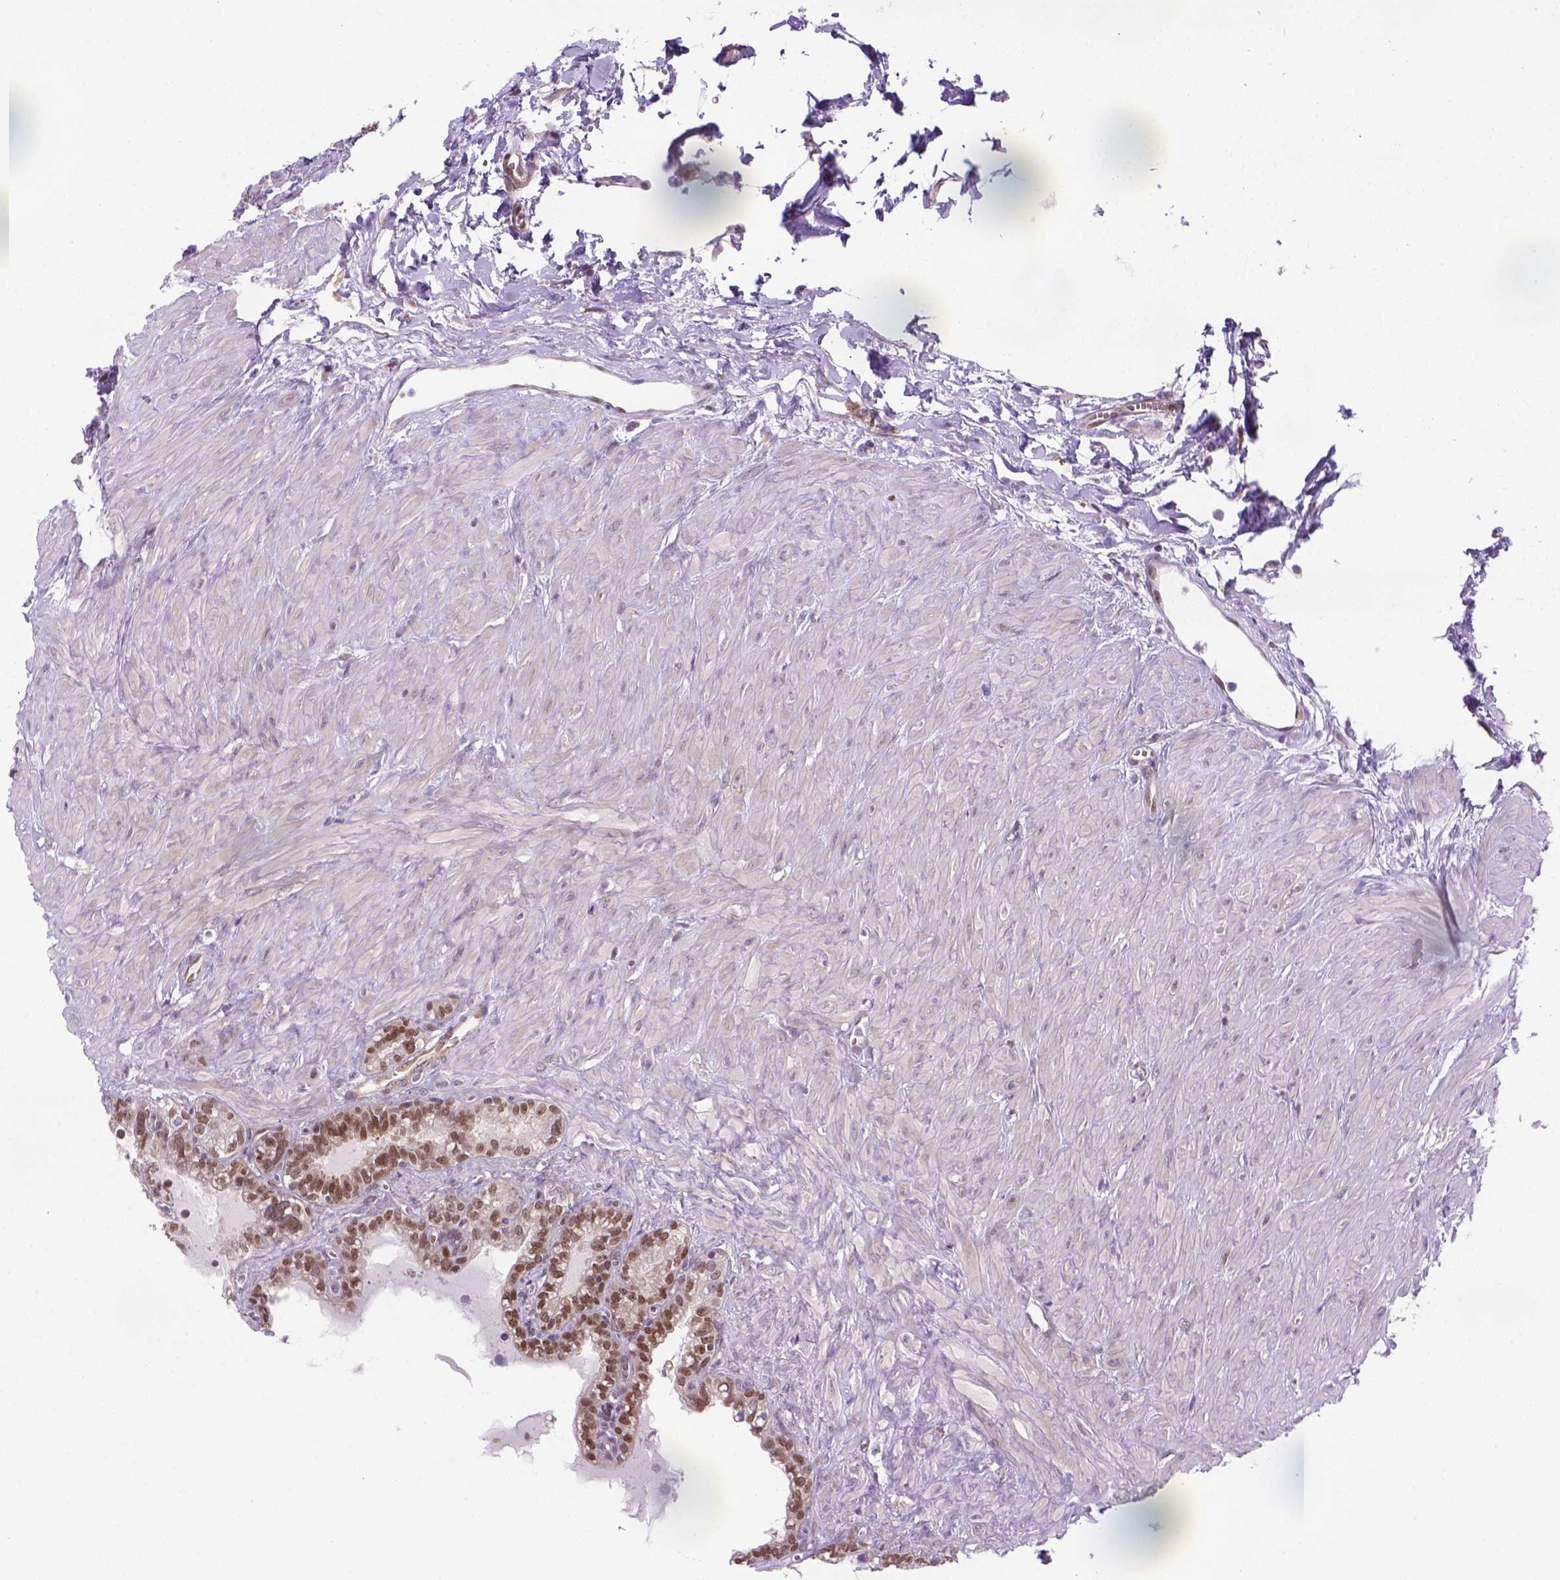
{"staining": {"intensity": "moderate", "quantity": ">75%", "location": "nuclear"}, "tissue": "seminal vesicle", "cell_type": "Glandular cells", "image_type": "normal", "snomed": [{"axis": "morphology", "description": "Normal tissue, NOS"}, {"axis": "morphology", "description": "Urothelial carcinoma, NOS"}, {"axis": "topography", "description": "Urinary bladder"}, {"axis": "topography", "description": "Seminal veicle"}], "caption": "Glandular cells display medium levels of moderate nuclear positivity in approximately >75% of cells in benign seminal vesicle. (brown staining indicates protein expression, while blue staining denotes nuclei).", "gene": "MGMT", "patient": {"sex": "male", "age": 76}}